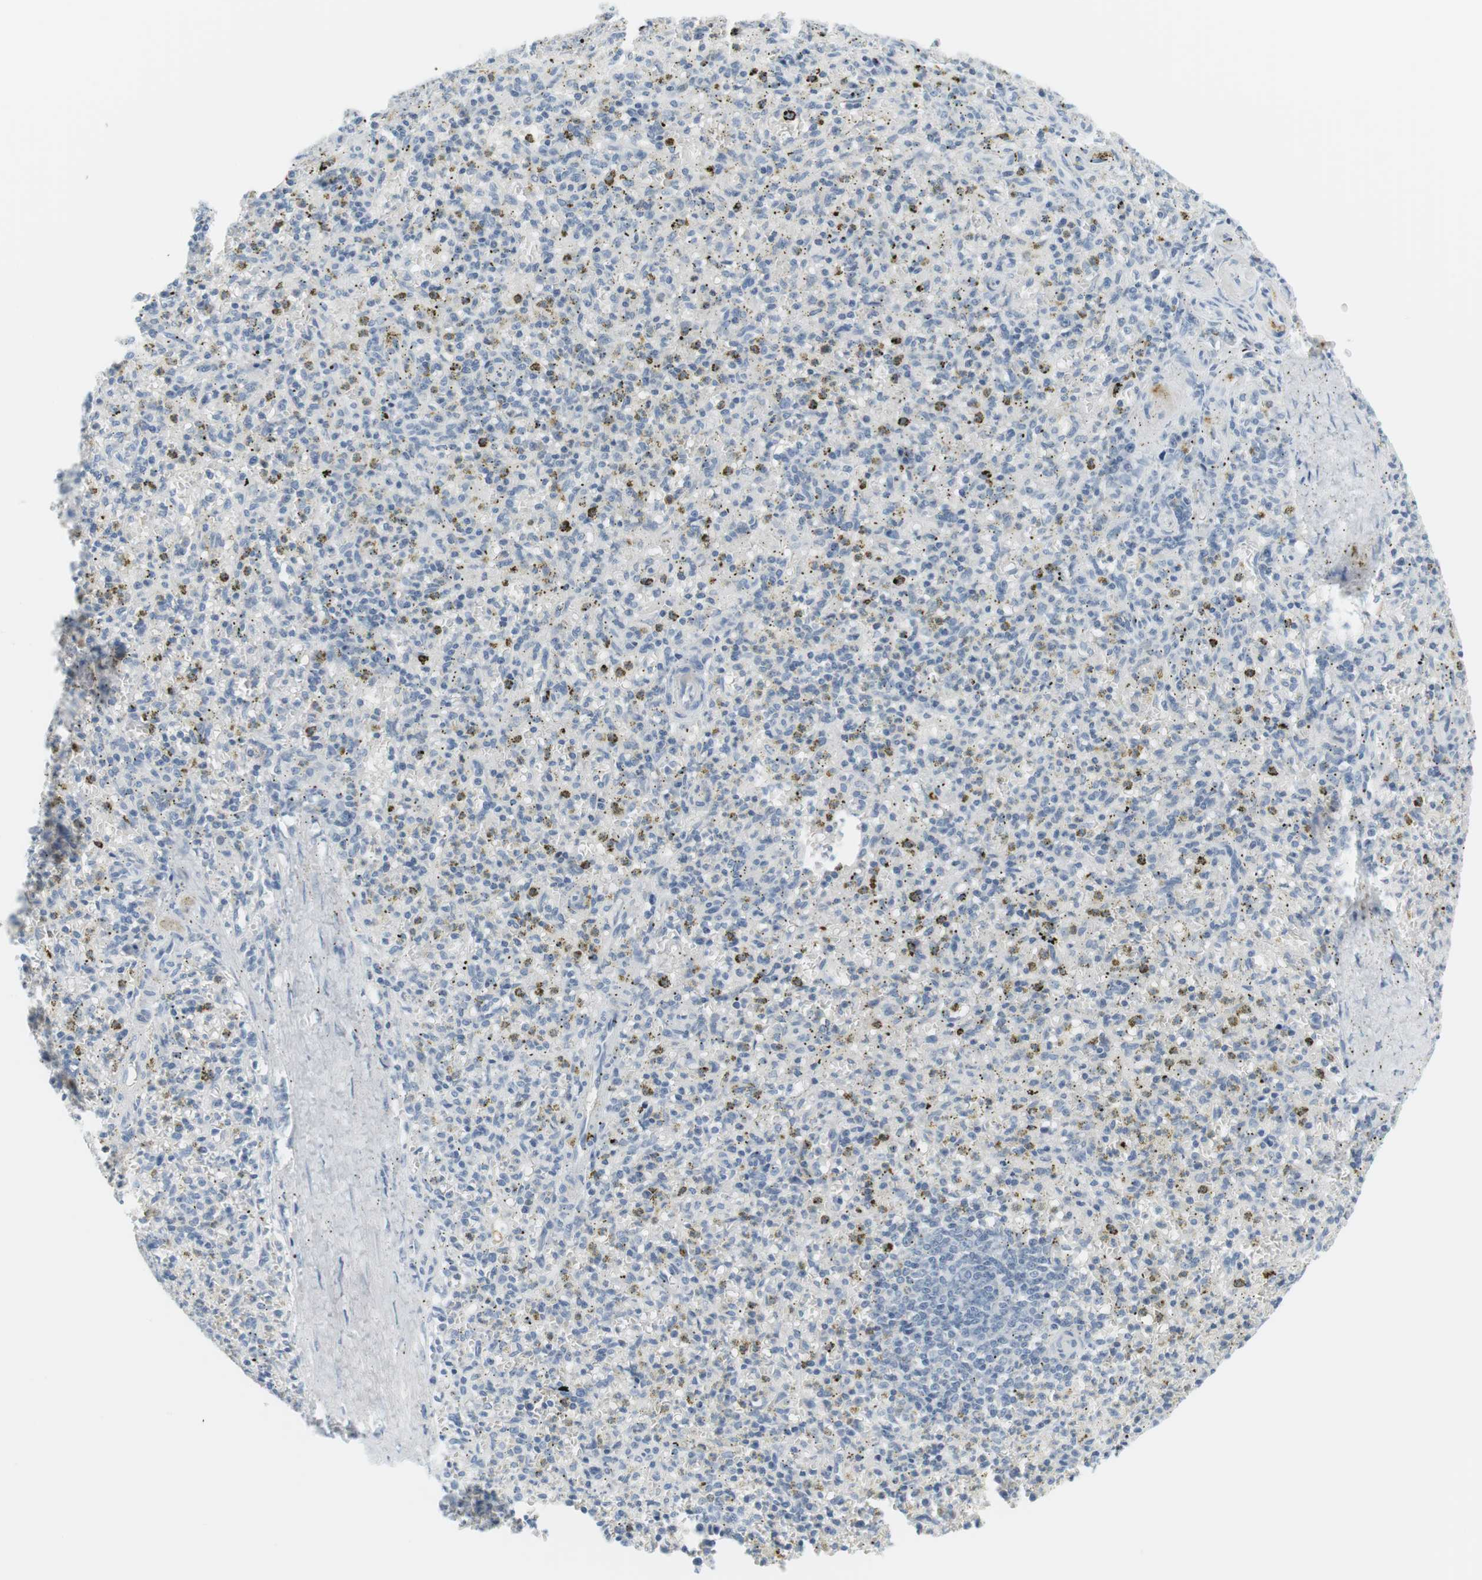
{"staining": {"intensity": "weak", "quantity": "<25%", "location": "cytoplasmic/membranous"}, "tissue": "spleen", "cell_type": "Cells in red pulp", "image_type": "normal", "snomed": [{"axis": "morphology", "description": "Normal tissue, NOS"}, {"axis": "topography", "description": "Spleen"}], "caption": "DAB immunohistochemical staining of unremarkable spleen demonstrates no significant staining in cells in red pulp. (Brightfield microscopy of DAB IHC at high magnification).", "gene": "APOB", "patient": {"sex": "male", "age": 72}}